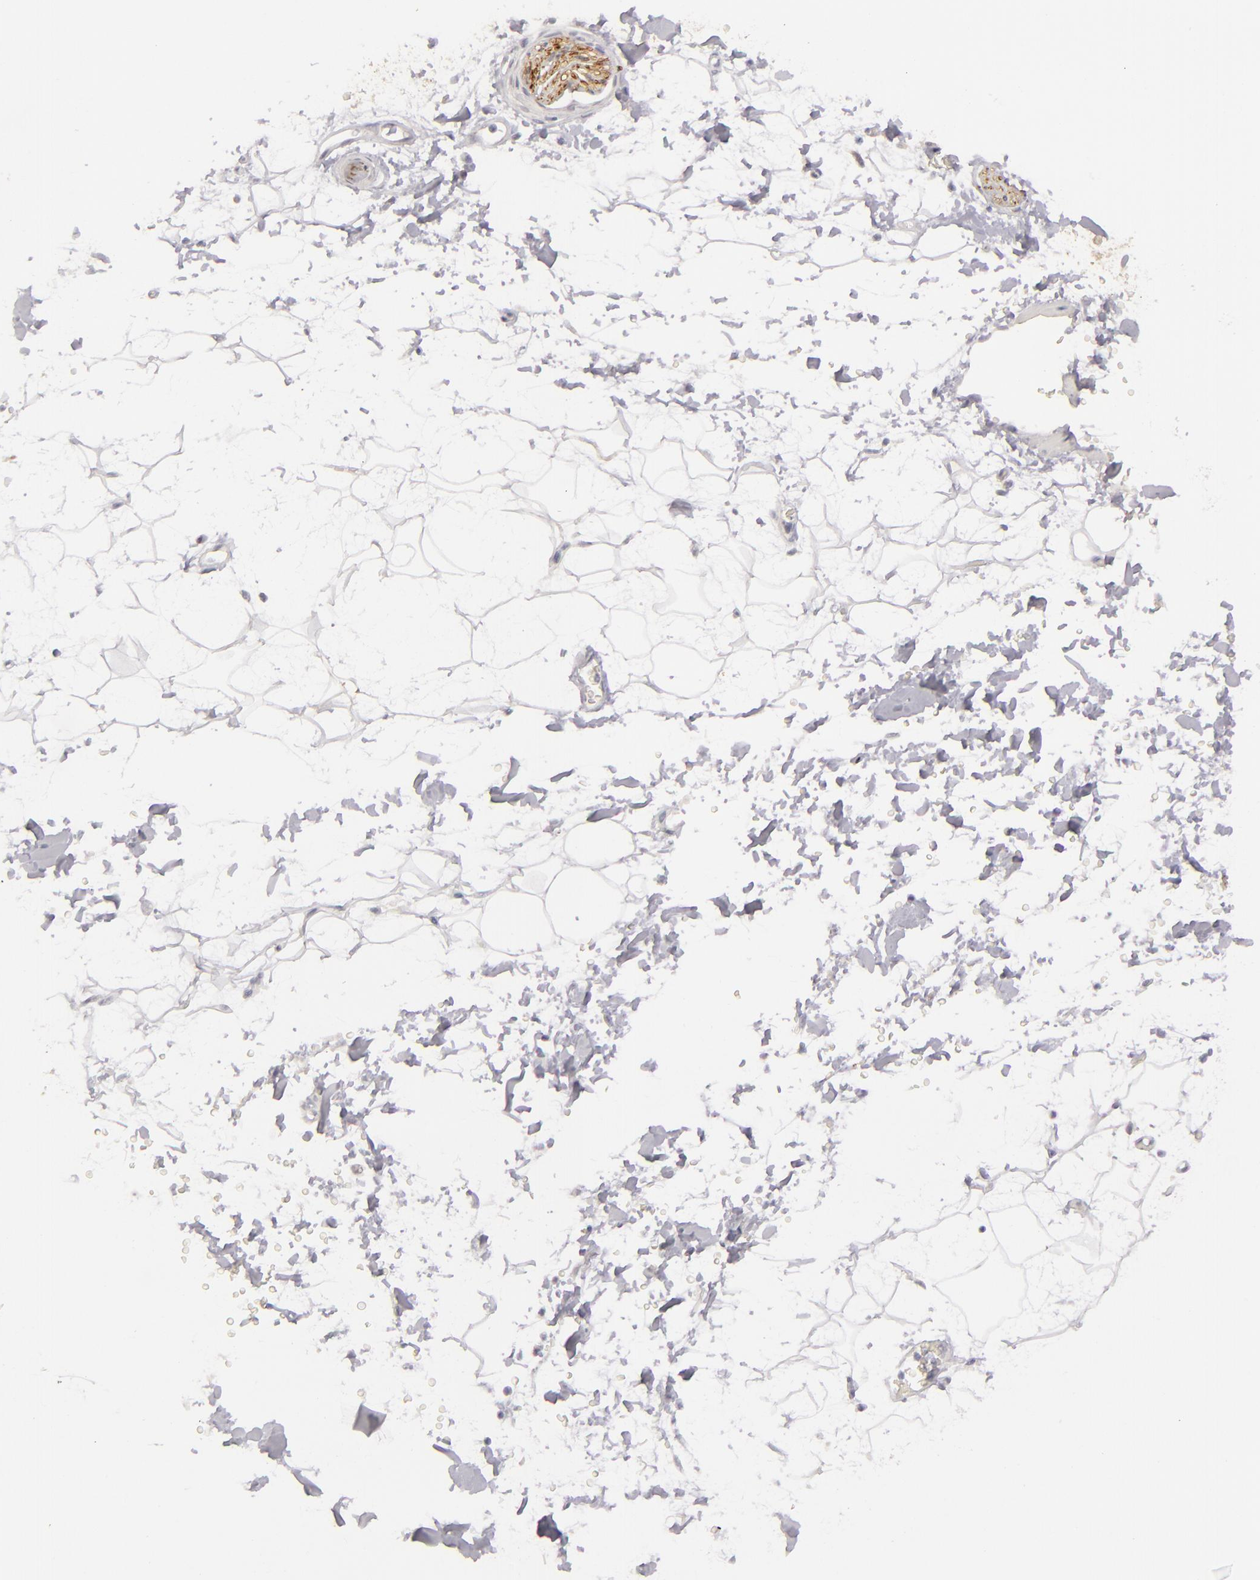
{"staining": {"intensity": "negative", "quantity": "none", "location": "none"}, "tissue": "adipose tissue", "cell_type": "Adipocytes", "image_type": "normal", "snomed": [{"axis": "morphology", "description": "Normal tissue, NOS"}, {"axis": "topography", "description": "Soft tissue"}], "caption": "Immunohistochemistry of unremarkable adipose tissue reveals no expression in adipocytes. (Immunohistochemistry, brightfield microscopy, high magnification).", "gene": "ALCAM", "patient": {"sex": "male", "age": 72}}